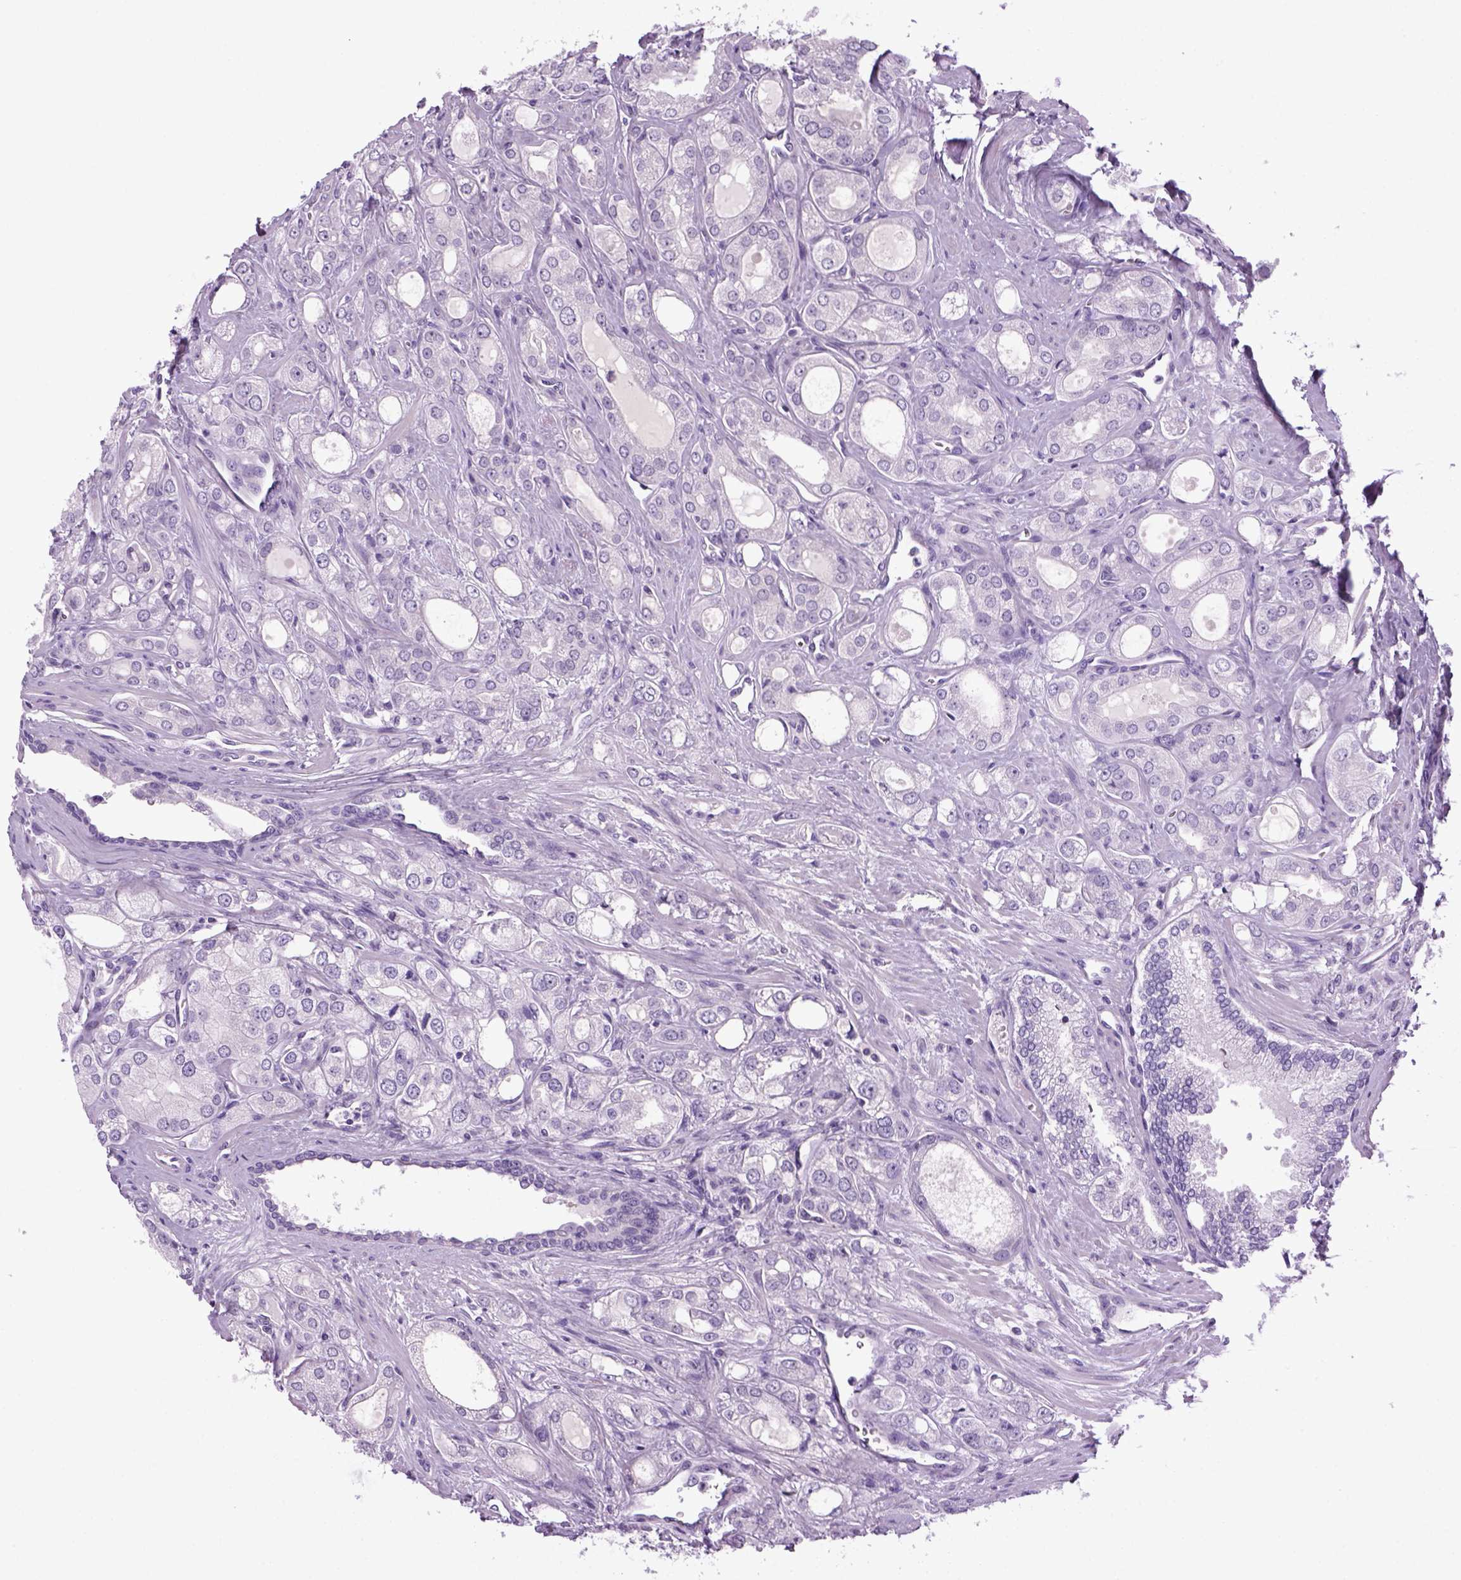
{"staining": {"intensity": "negative", "quantity": "none", "location": "none"}, "tissue": "prostate cancer", "cell_type": "Tumor cells", "image_type": "cancer", "snomed": [{"axis": "morphology", "description": "Adenocarcinoma, NOS"}, {"axis": "morphology", "description": "Adenocarcinoma, High grade"}, {"axis": "topography", "description": "Prostate"}], "caption": "Immunohistochemical staining of prostate adenocarcinoma shows no significant positivity in tumor cells. (DAB (3,3'-diaminobenzidine) immunohistochemistry visualized using brightfield microscopy, high magnification).", "gene": "HMCN2", "patient": {"sex": "male", "age": 70}}